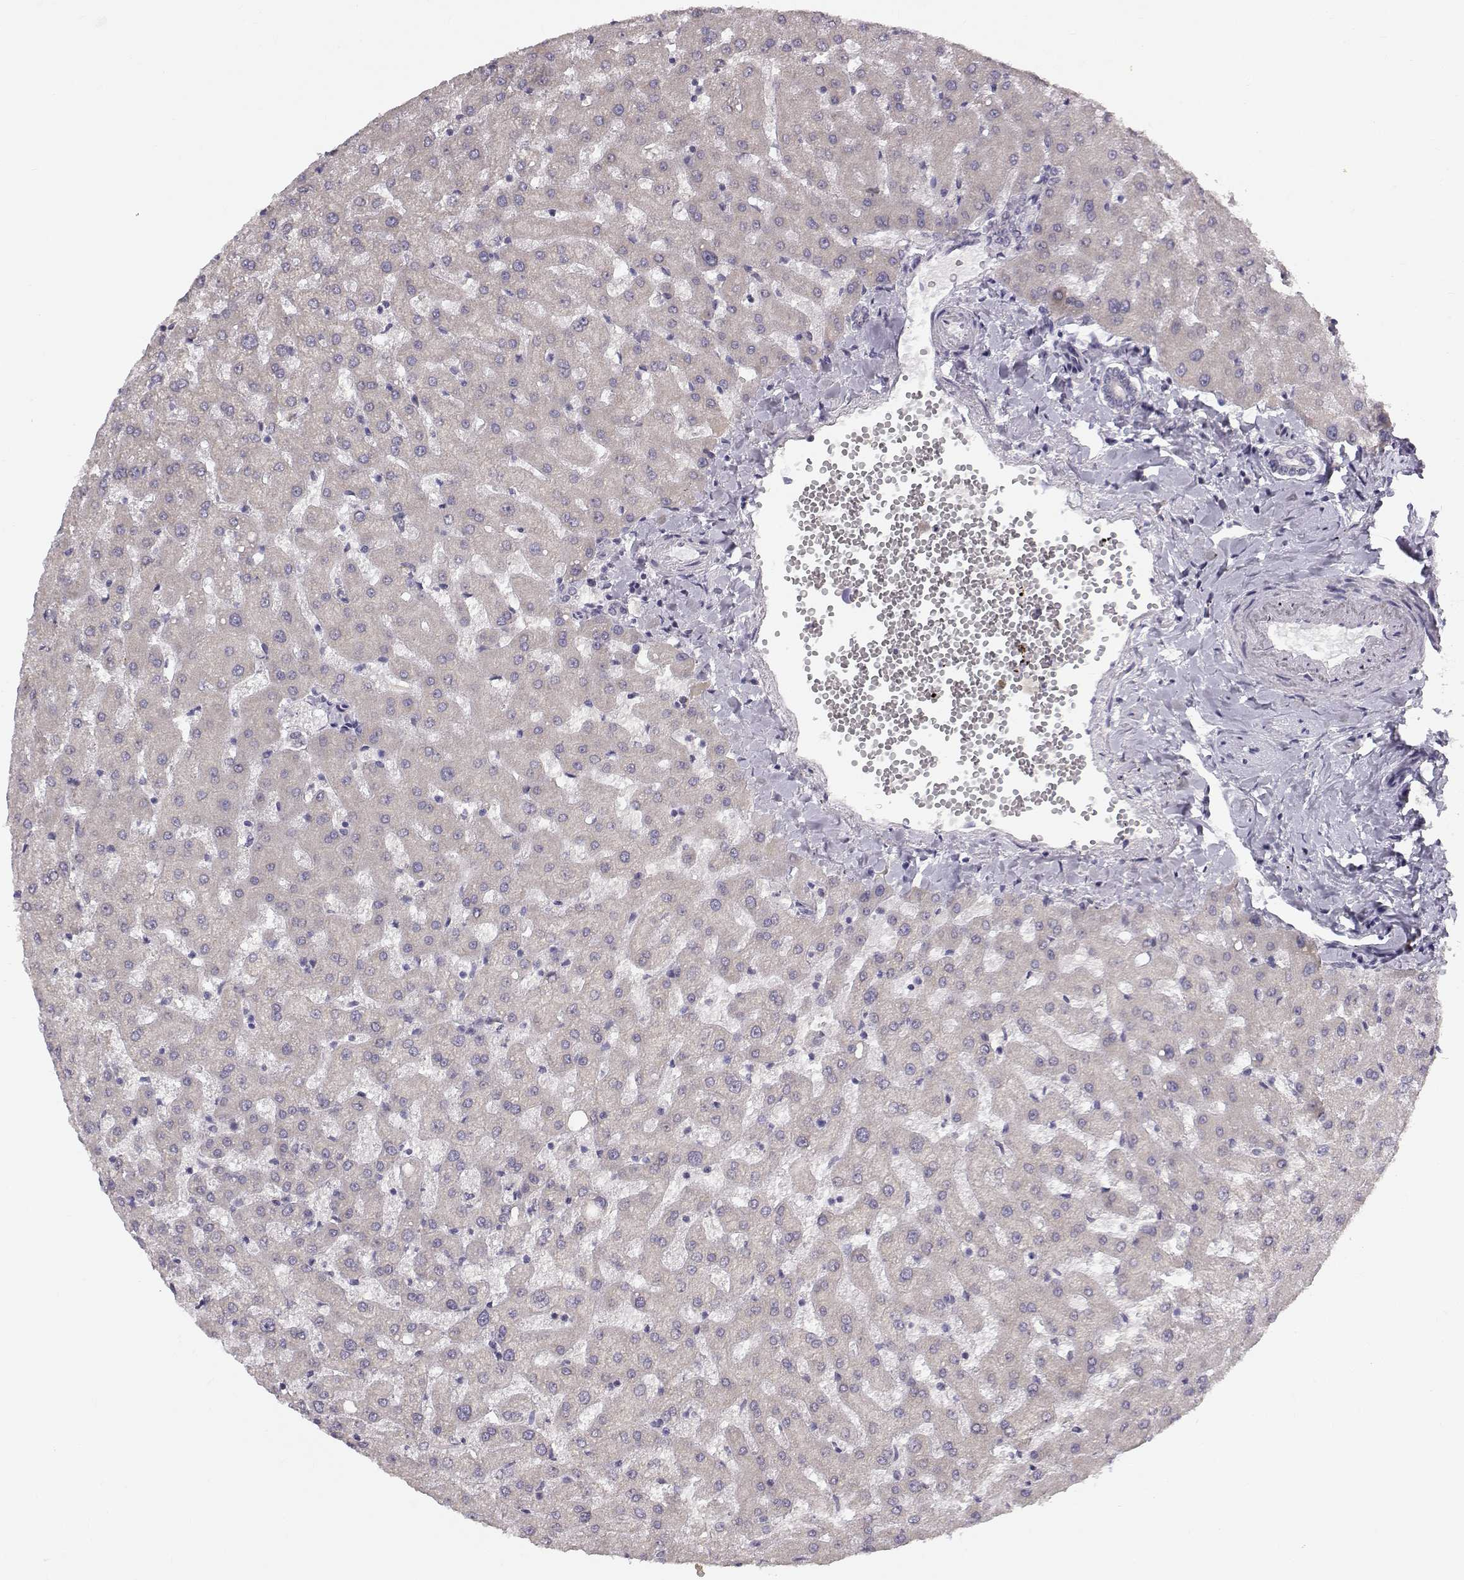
{"staining": {"intensity": "negative", "quantity": "none", "location": "none"}, "tissue": "liver", "cell_type": "Cholangiocytes", "image_type": "normal", "snomed": [{"axis": "morphology", "description": "Normal tissue, NOS"}, {"axis": "topography", "description": "Liver"}], "caption": "Immunohistochemistry (IHC) photomicrograph of benign human liver stained for a protein (brown), which demonstrates no positivity in cholangiocytes.", "gene": "ACSL6", "patient": {"sex": "female", "age": 50}}